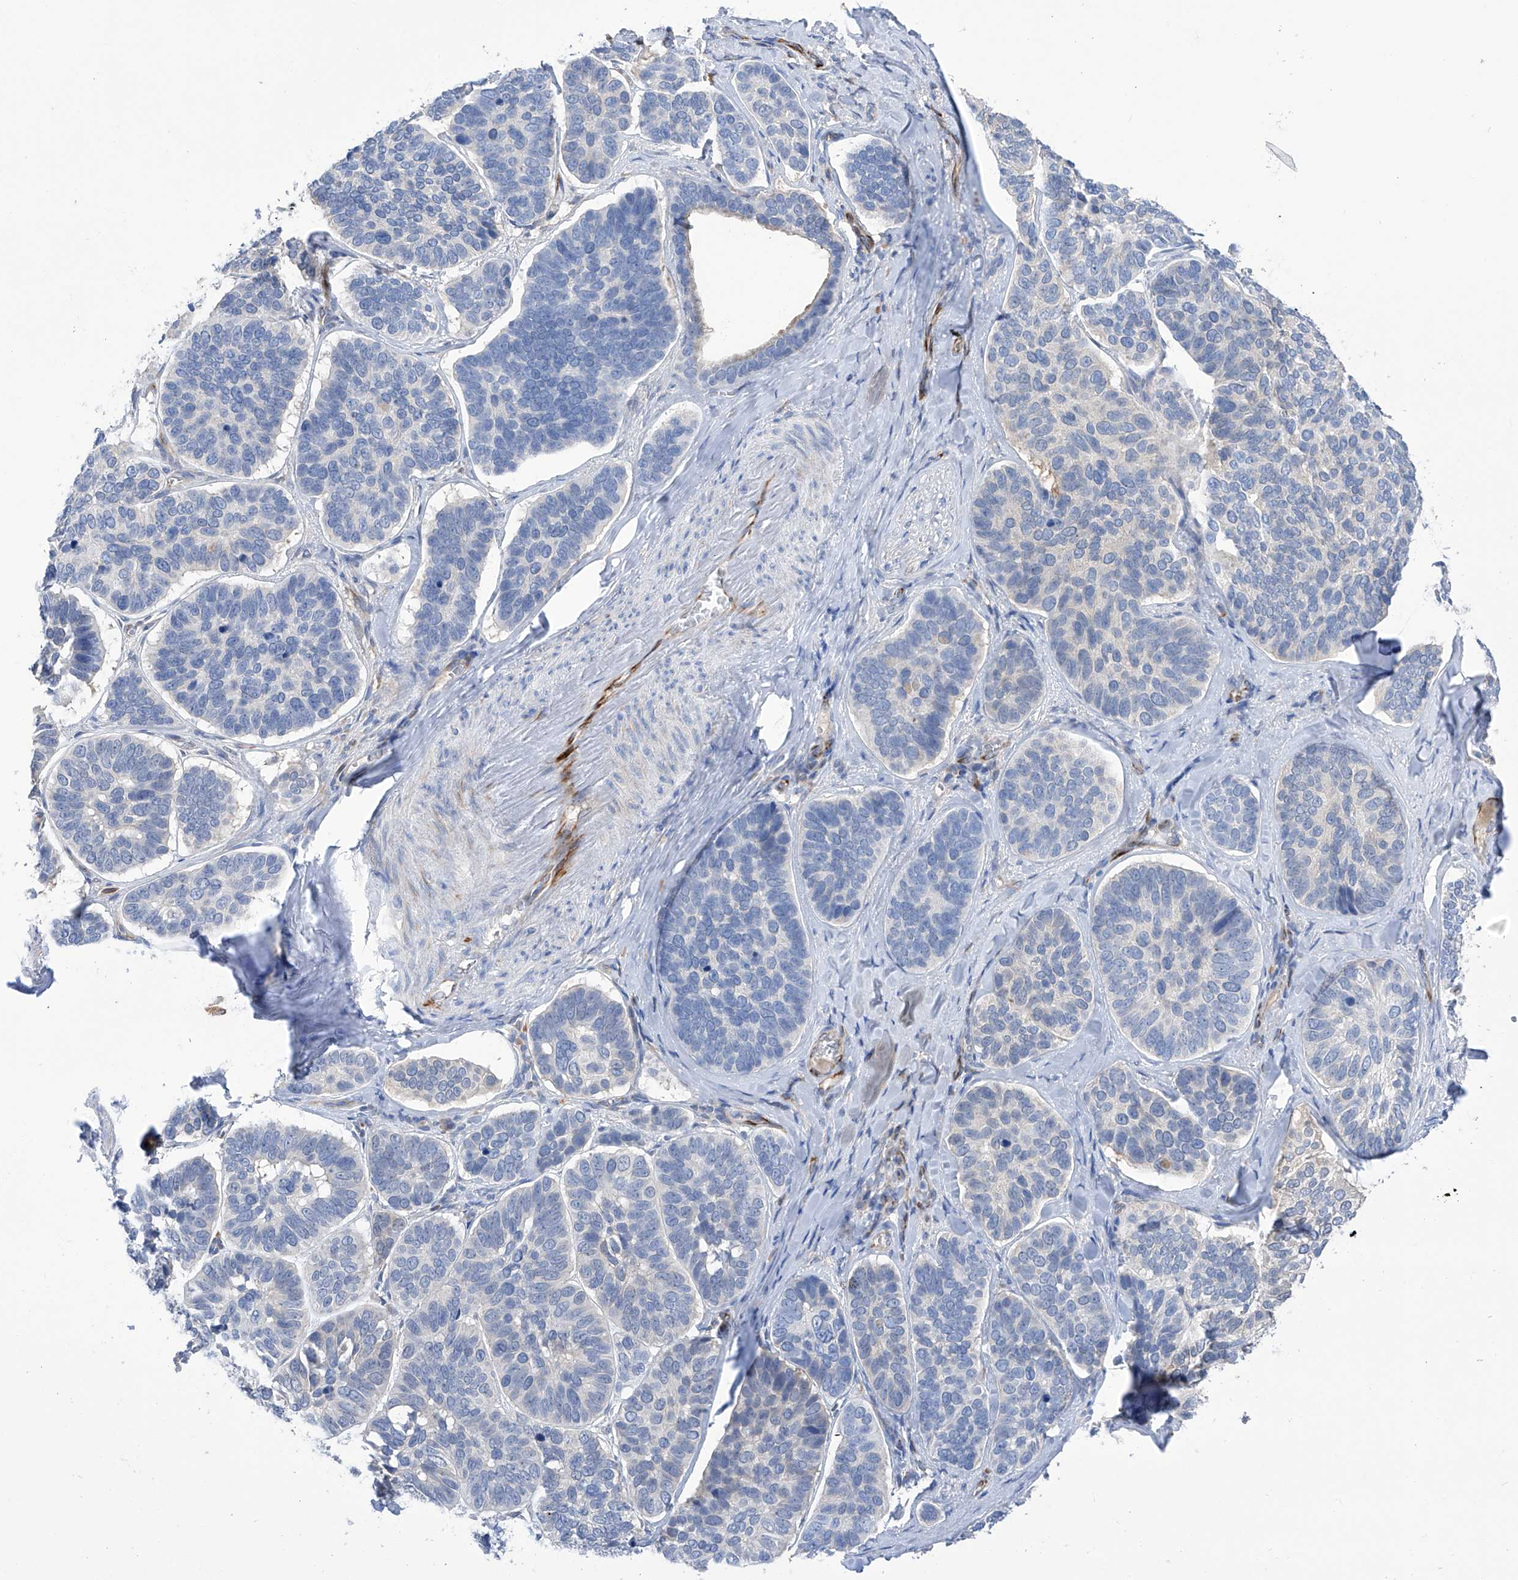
{"staining": {"intensity": "negative", "quantity": "none", "location": "none"}, "tissue": "skin cancer", "cell_type": "Tumor cells", "image_type": "cancer", "snomed": [{"axis": "morphology", "description": "Basal cell carcinoma"}, {"axis": "topography", "description": "Skin"}], "caption": "A photomicrograph of human skin basal cell carcinoma is negative for staining in tumor cells. The staining was performed using DAB (3,3'-diaminobenzidine) to visualize the protein expression in brown, while the nuclei were stained in blue with hematoxylin (Magnification: 20x).", "gene": "PGM3", "patient": {"sex": "male", "age": 62}}